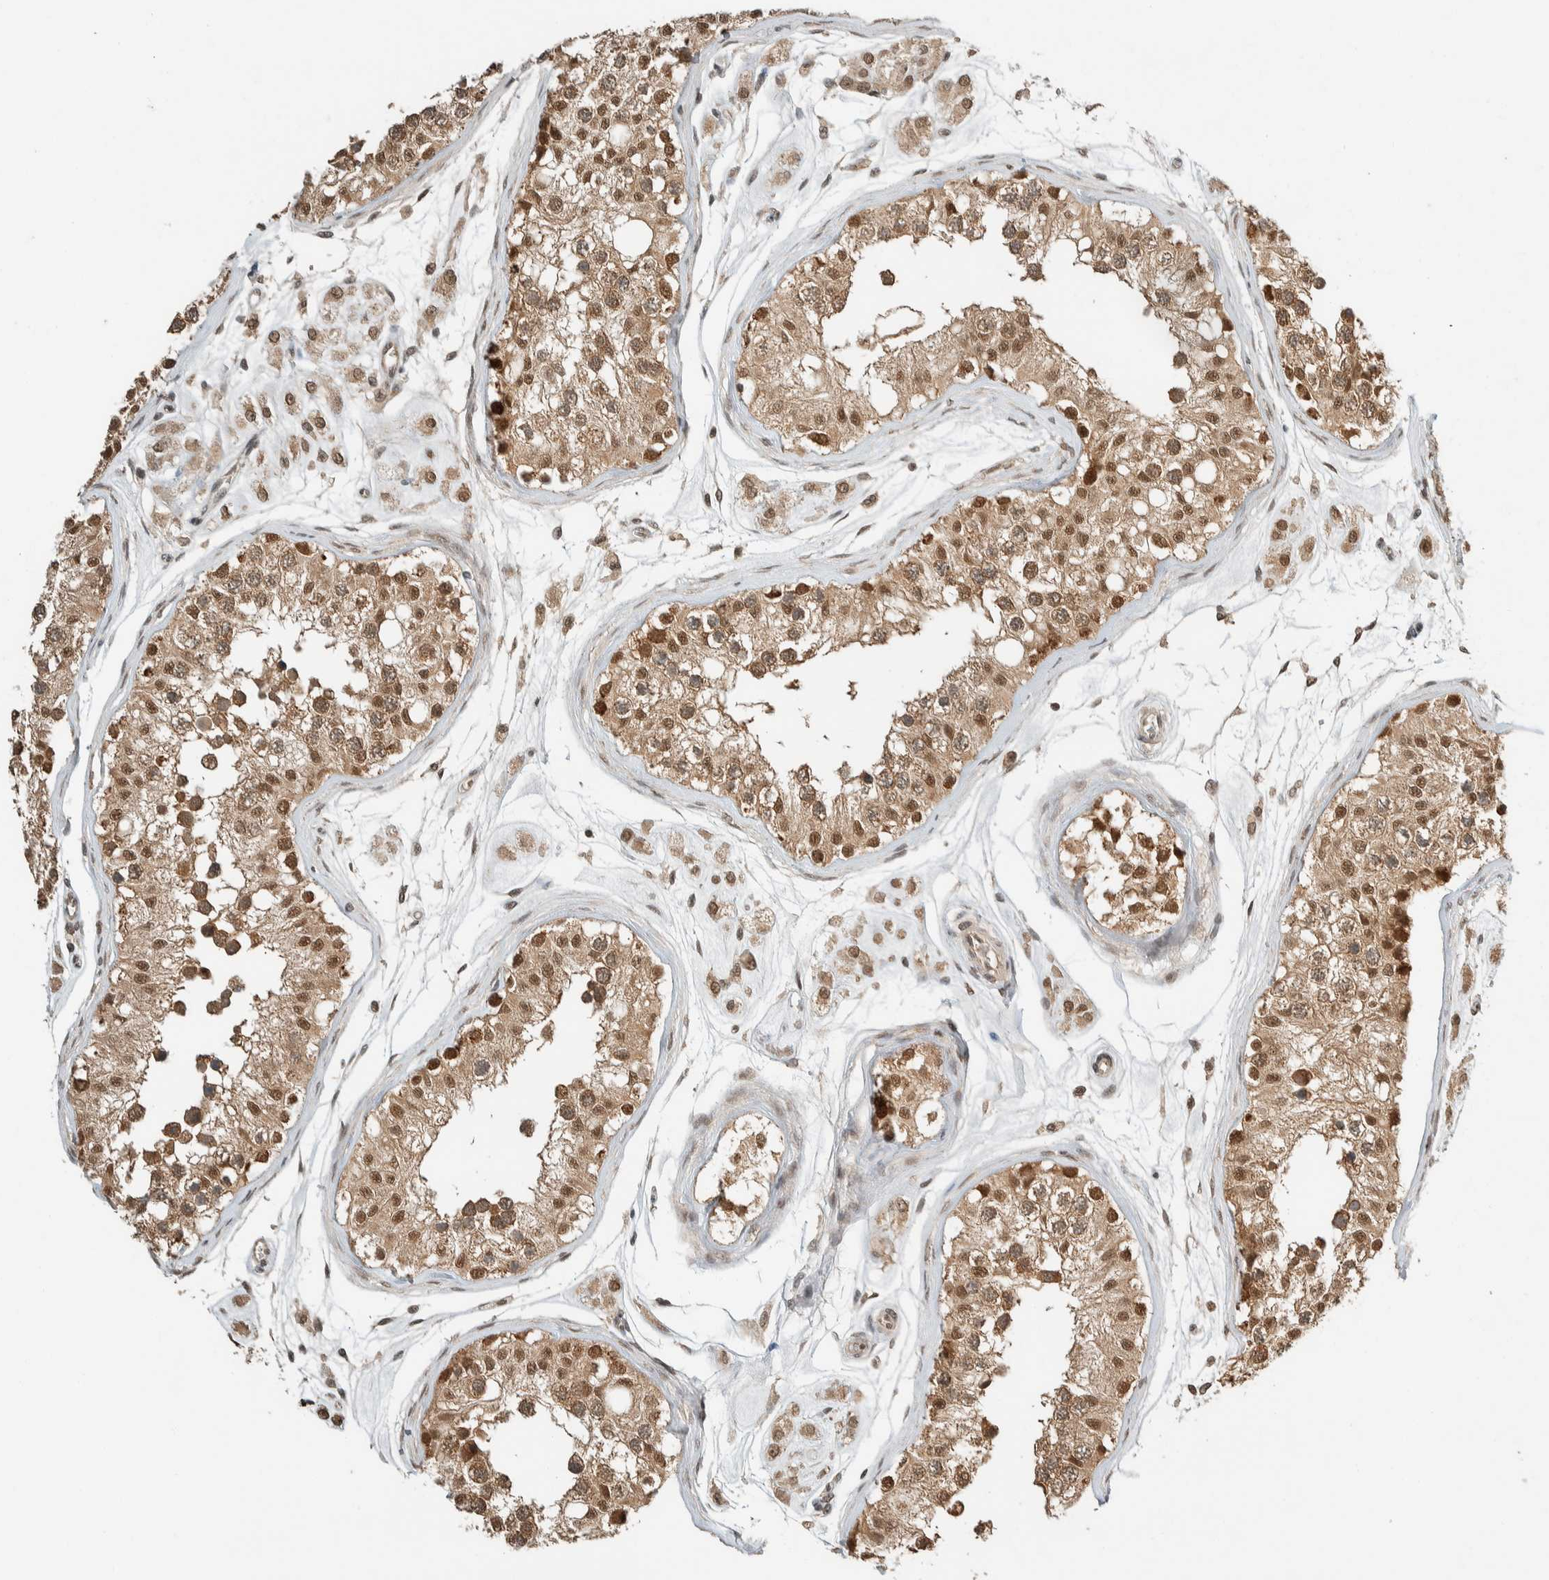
{"staining": {"intensity": "strong", "quantity": ">75%", "location": "cytoplasmic/membranous,nuclear"}, "tissue": "testis", "cell_type": "Cells in seminiferous ducts", "image_type": "normal", "snomed": [{"axis": "morphology", "description": "Normal tissue, NOS"}, {"axis": "morphology", "description": "Adenocarcinoma, metastatic, NOS"}, {"axis": "topography", "description": "Testis"}], "caption": "A high-resolution photomicrograph shows immunohistochemistry staining of benign testis, which exhibits strong cytoplasmic/membranous,nuclear expression in approximately >75% of cells in seminiferous ducts.", "gene": "ZBTB2", "patient": {"sex": "male", "age": 26}}